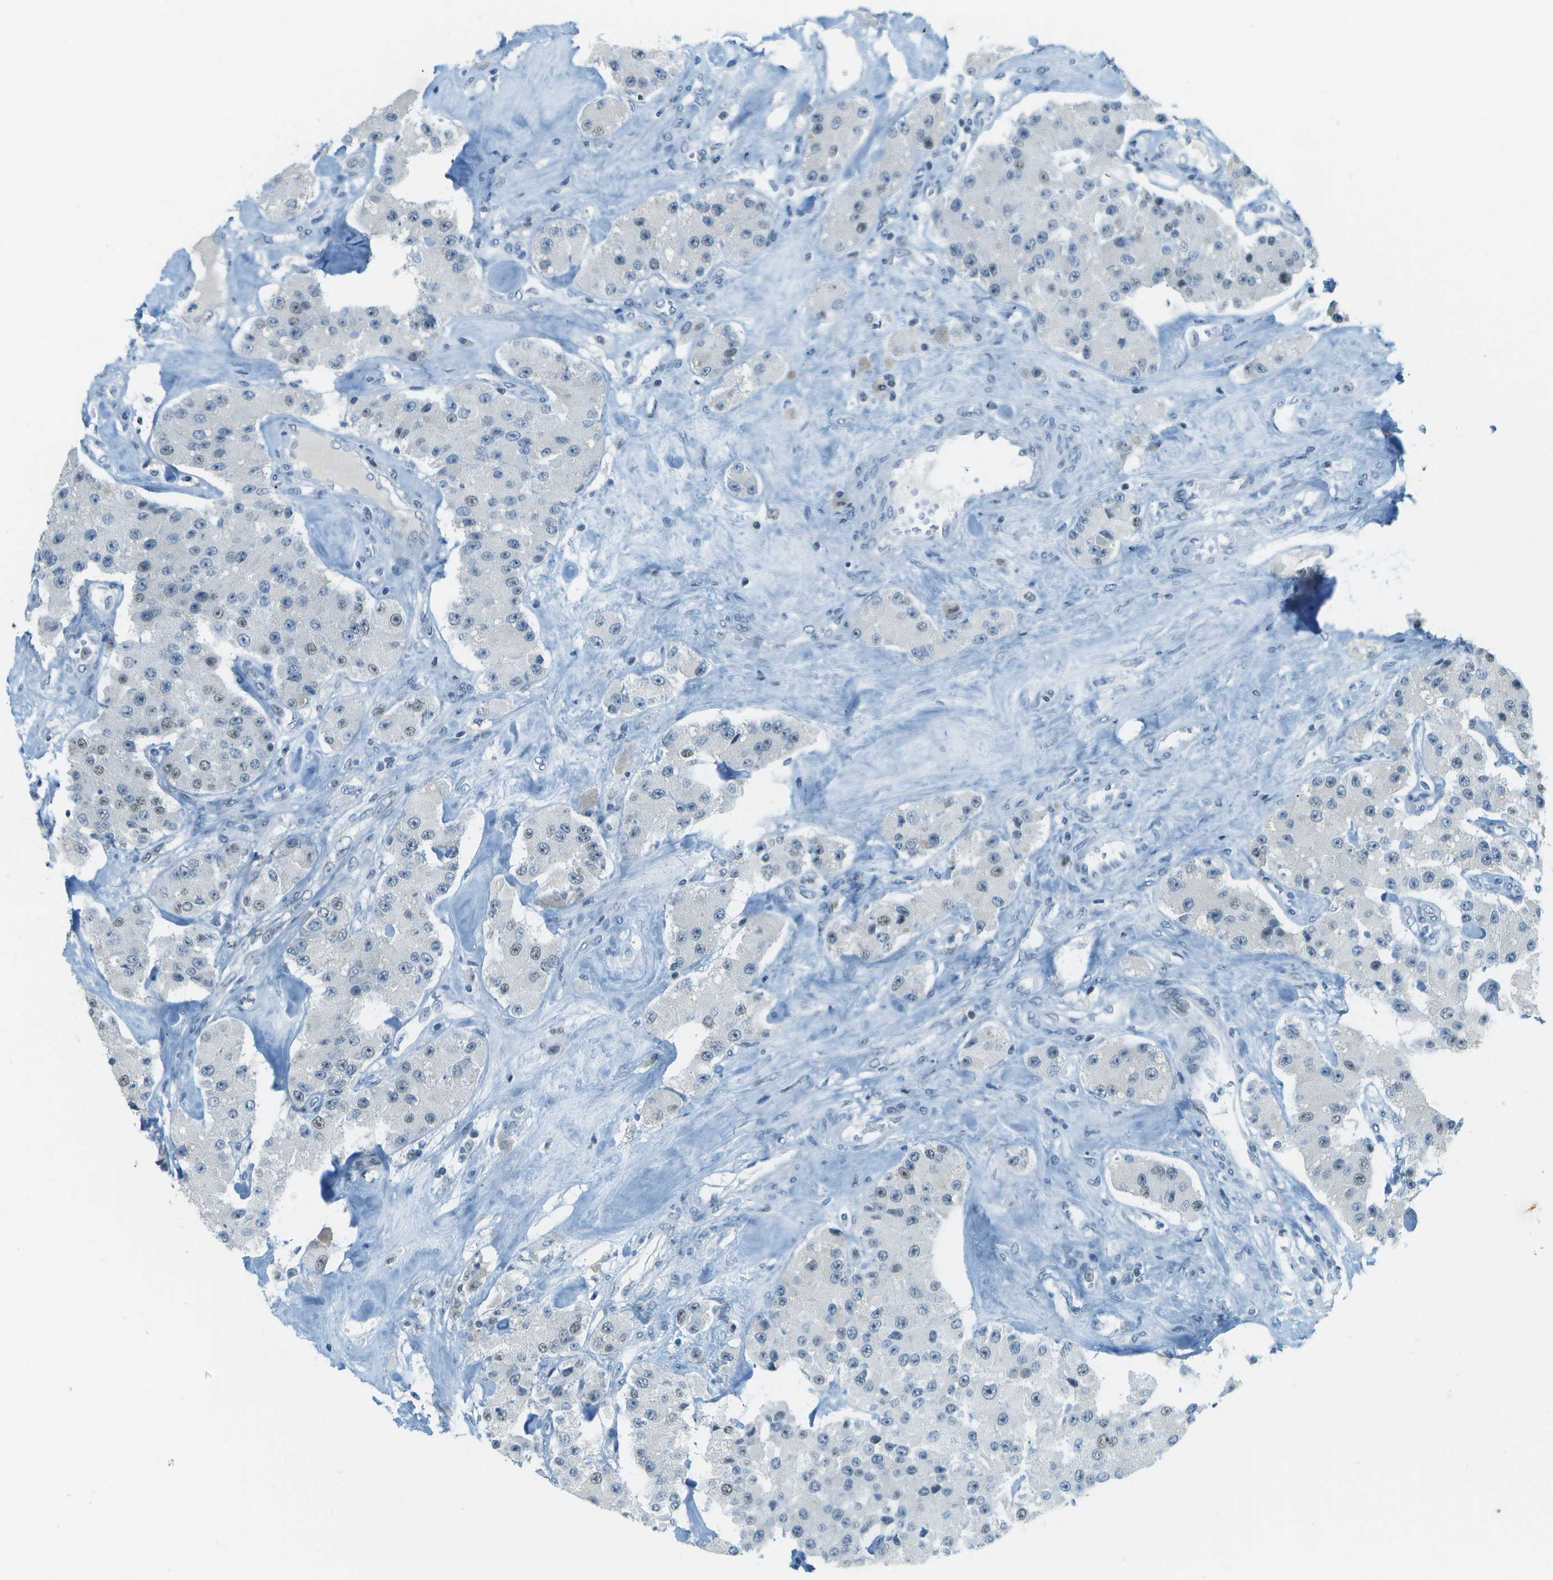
{"staining": {"intensity": "negative", "quantity": "none", "location": "none"}, "tissue": "carcinoid", "cell_type": "Tumor cells", "image_type": "cancer", "snomed": [{"axis": "morphology", "description": "Carcinoid, malignant, NOS"}, {"axis": "topography", "description": "Pancreas"}], "caption": "The histopathology image shows no significant positivity in tumor cells of malignant carcinoid.", "gene": "NEK11", "patient": {"sex": "male", "age": 41}}